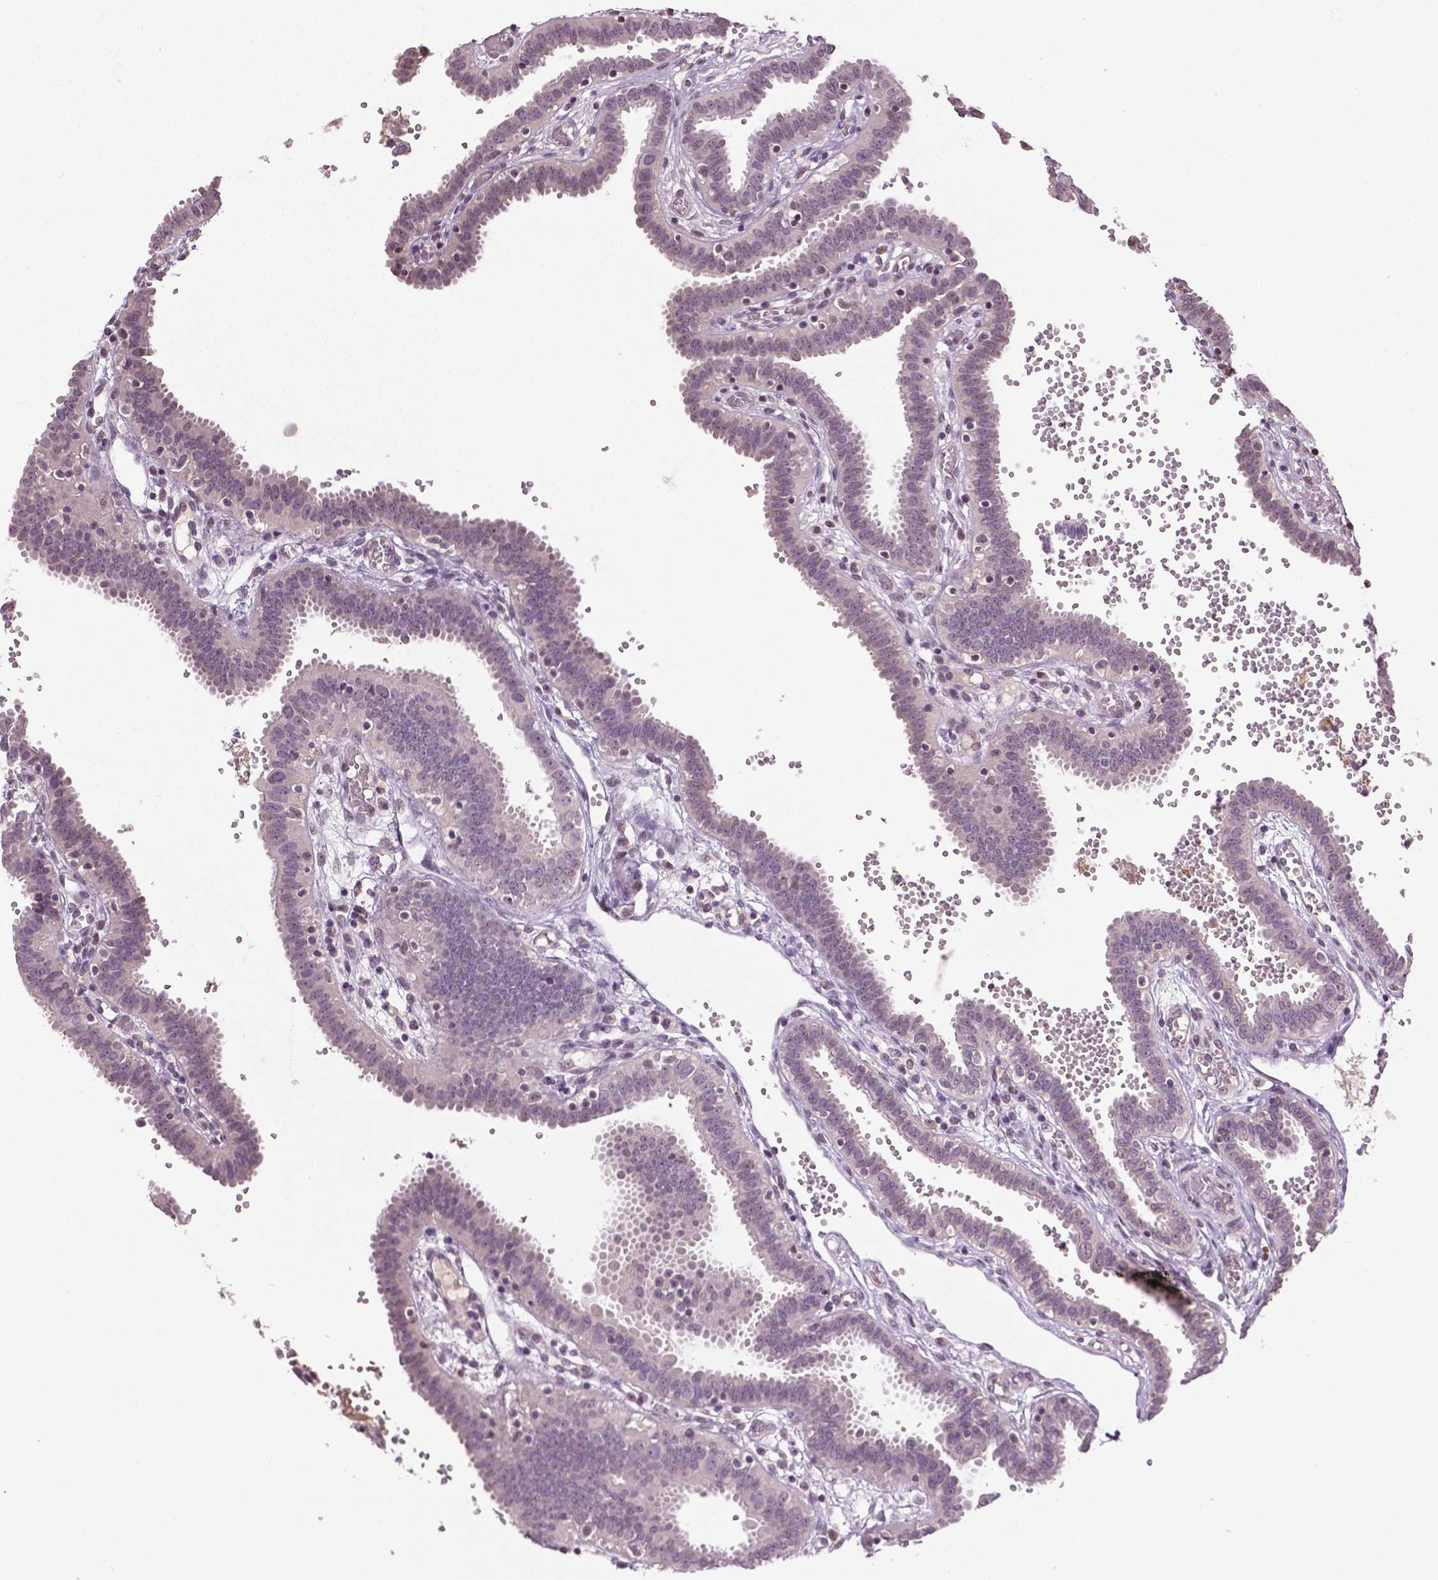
{"staining": {"intensity": "negative", "quantity": "none", "location": "none"}, "tissue": "fallopian tube", "cell_type": "Glandular cells", "image_type": "normal", "snomed": [{"axis": "morphology", "description": "Normal tissue, NOS"}, {"axis": "topography", "description": "Fallopian tube"}], "caption": "Normal fallopian tube was stained to show a protein in brown. There is no significant staining in glandular cells. (Stains: DAB immunohistochemistry with hematoxylin counter stain, Microscopy: brightfield microscopy at high magnification).", "gene": "DLX5", "patient": {"sex": "female", "age": 37}}